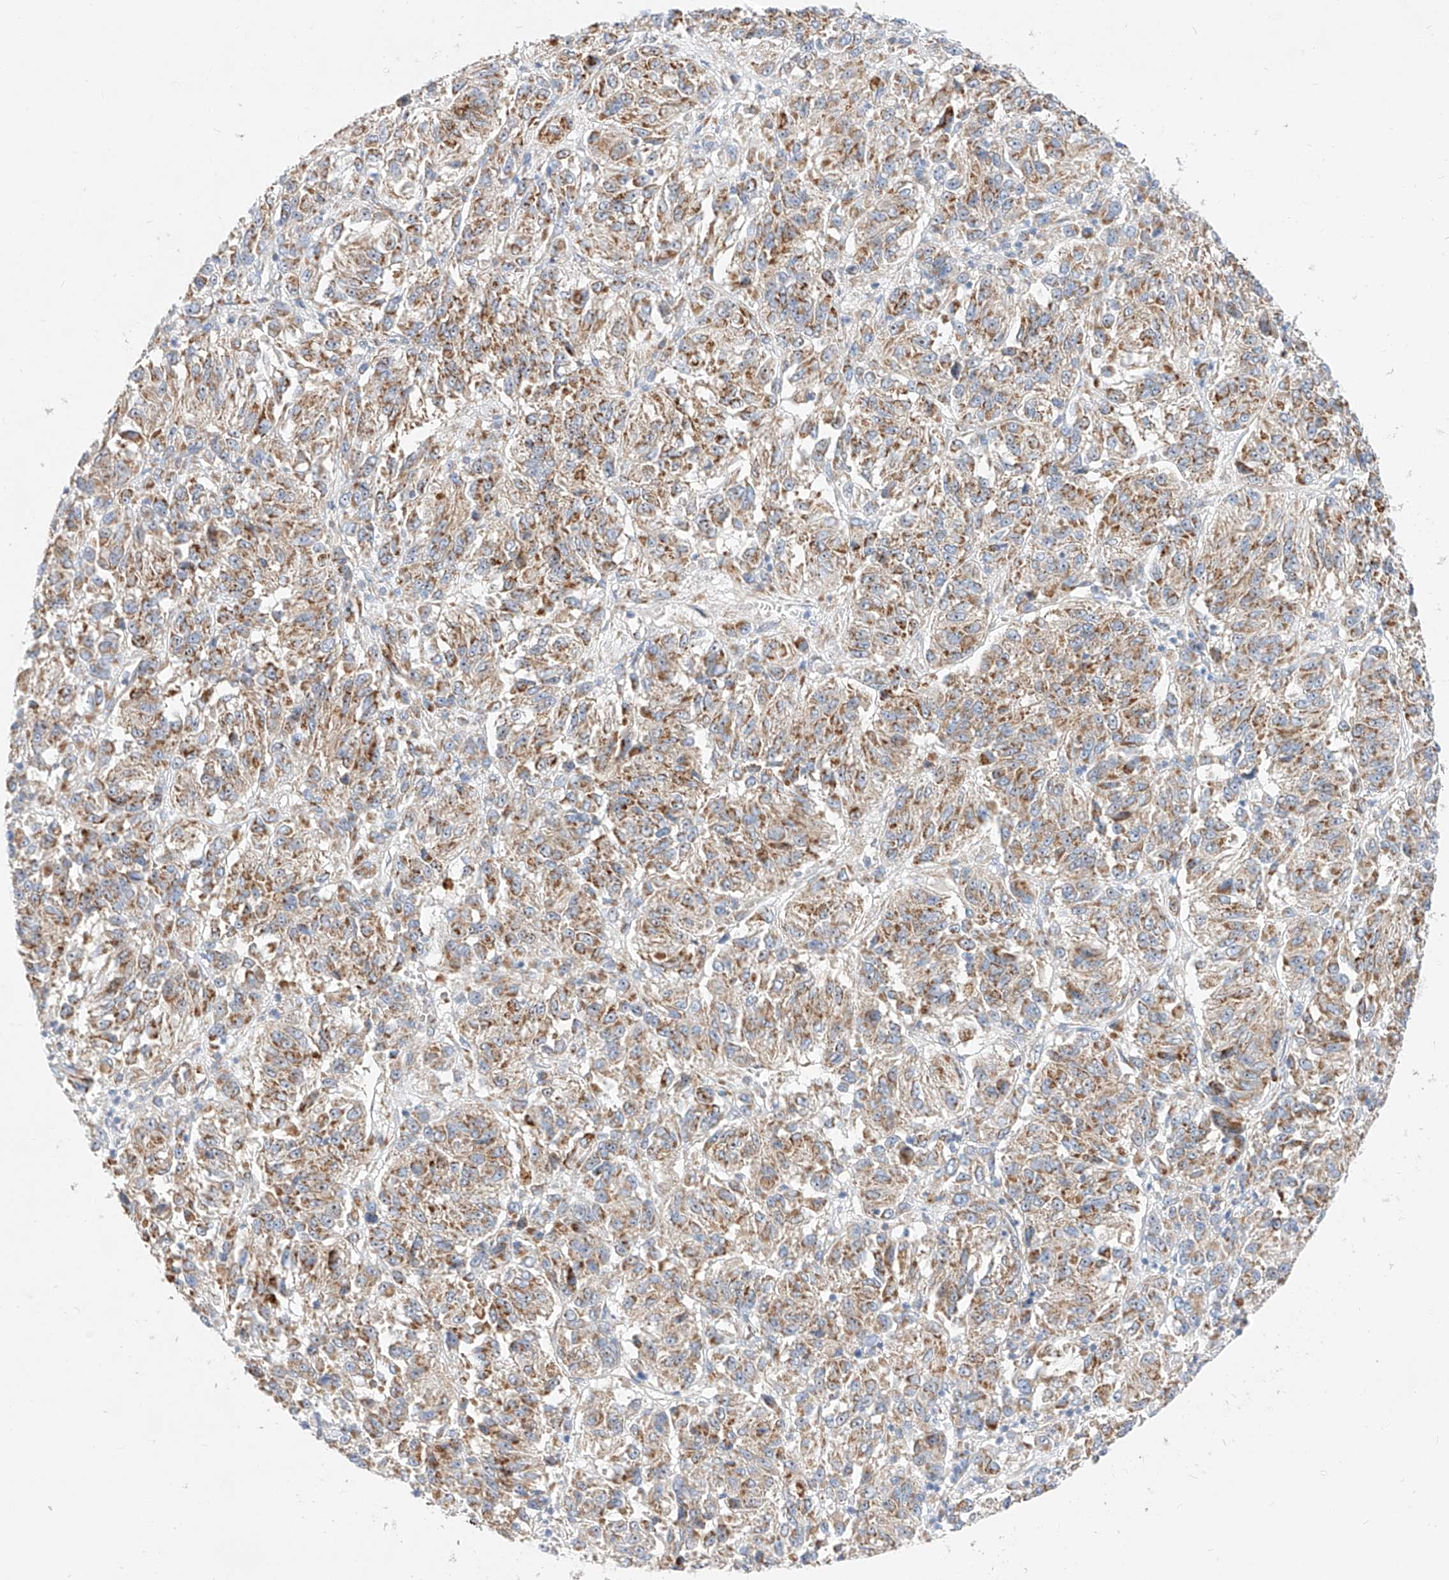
{"staining": {"intensity": "moderate", "quantity": ">75%", "location": "cytoplasmic/membranous"}, "tissue": "melanoma", "cell_type": "Tumor cells", "image_type": "cancer", "snomed": [{"axis": "morphology", "description": "Malignant melanoma, Metastatic site"}, {"axis": "topography", "description": "Lung"}], "caption": "IHC micrograph of melanoma stained for a protein (brown), which demonstrates medium levels of moderate cytoplasmic/membranous expression in about >75% of tumor cells.", "gene": "CST9", "patient": {"sex": "male", "age": 64}}